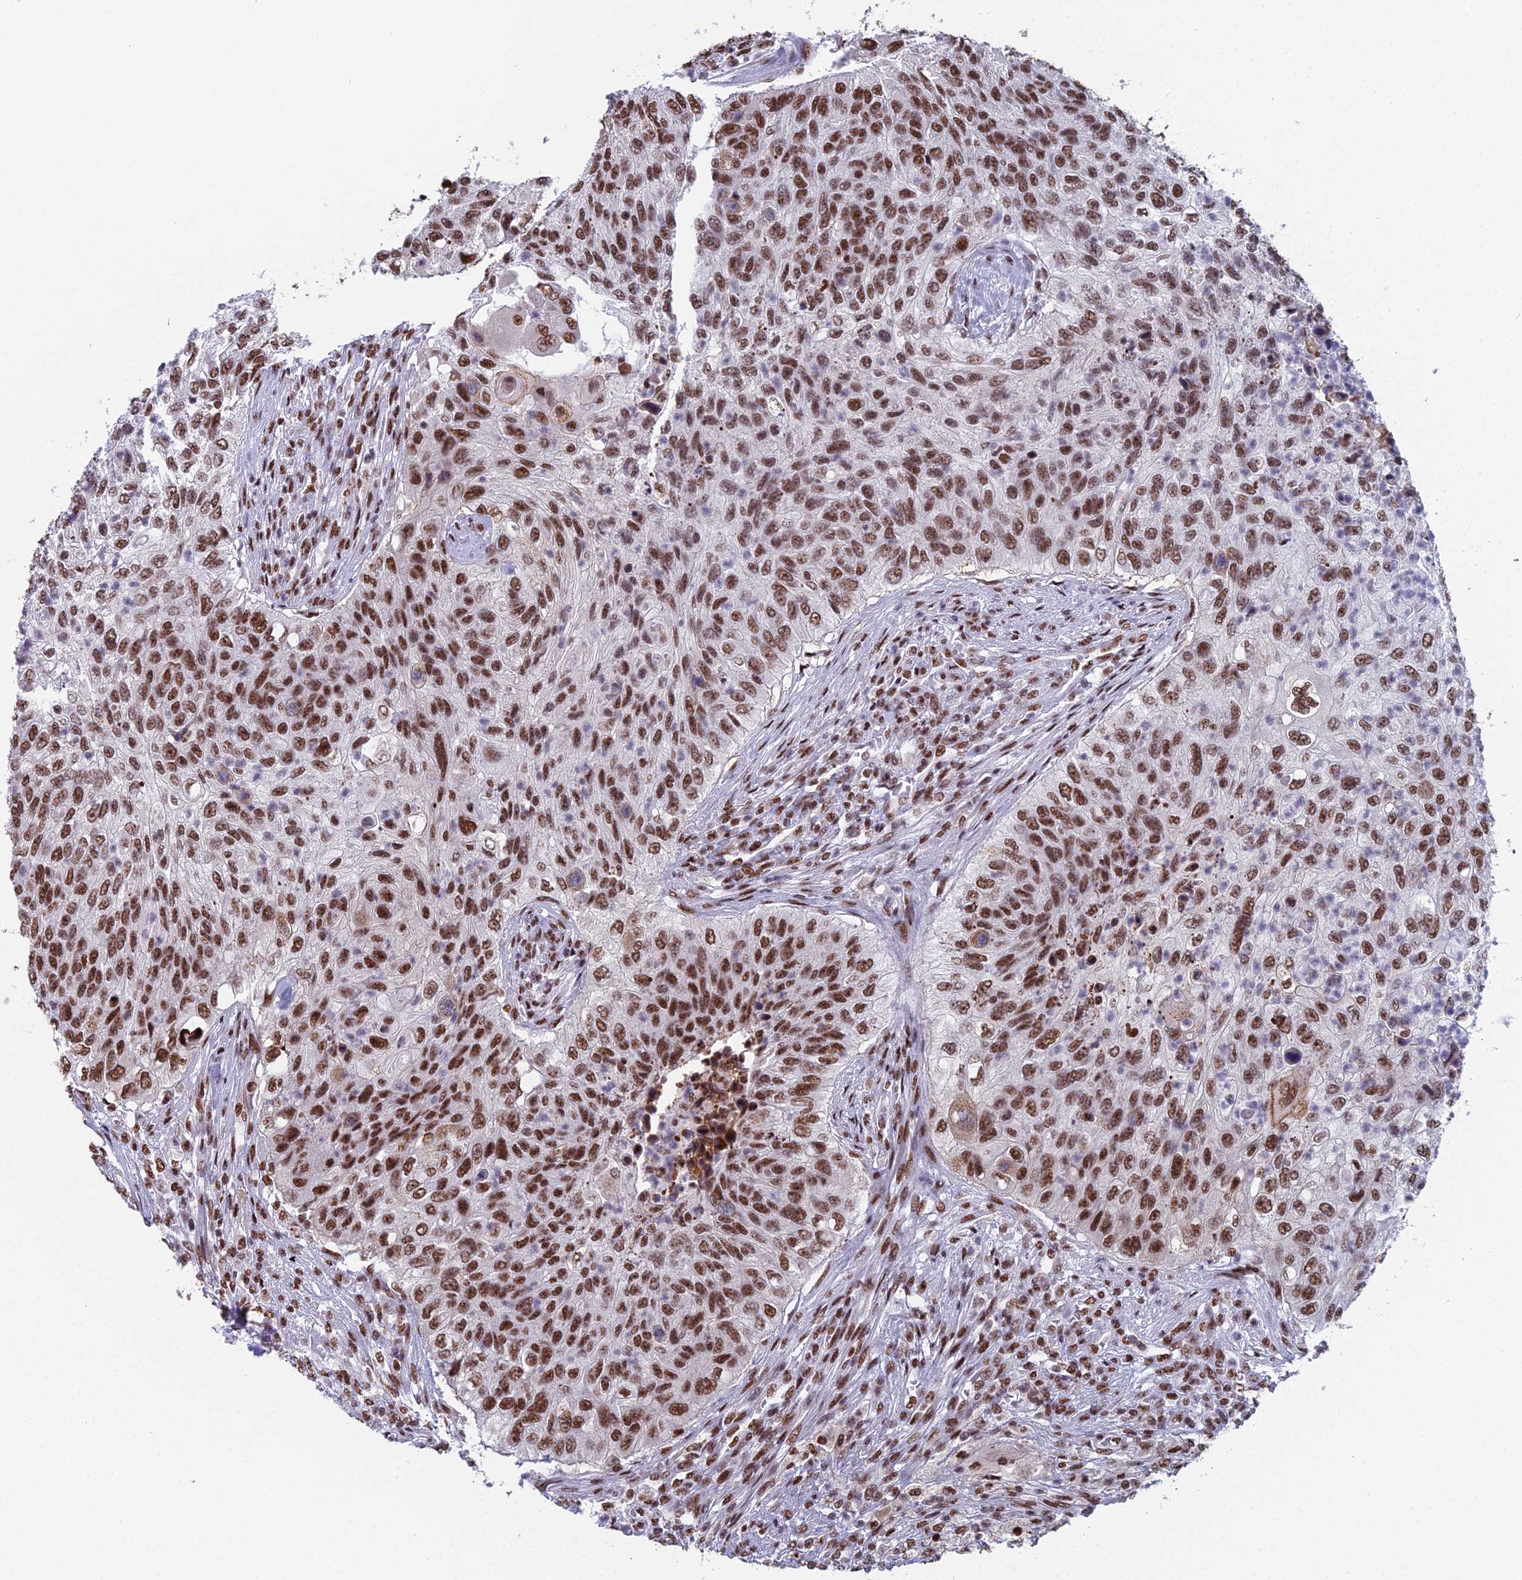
{"staining": {"intensity": "strong", "quantity": "25%-75%", "location": "nuclear"}, "tissue": "urothelial cancer", "cell_type": "Tumor cells", "image_type": "cancer", "snomed": [{"axis": "morphology", "description": "Urothelial carcinoma, High grade"}, {"axis": "topography", "description": "Urinary bladder"}], "caption": "A photomicrograph showing strong nuclear expression in approximately 25%-75% of tumor cells in urothelial cancer, as visualized by brown immunohistochemical staining.", "gene": "SF3B3", "patient": {"sex": "female", "age": 60}}